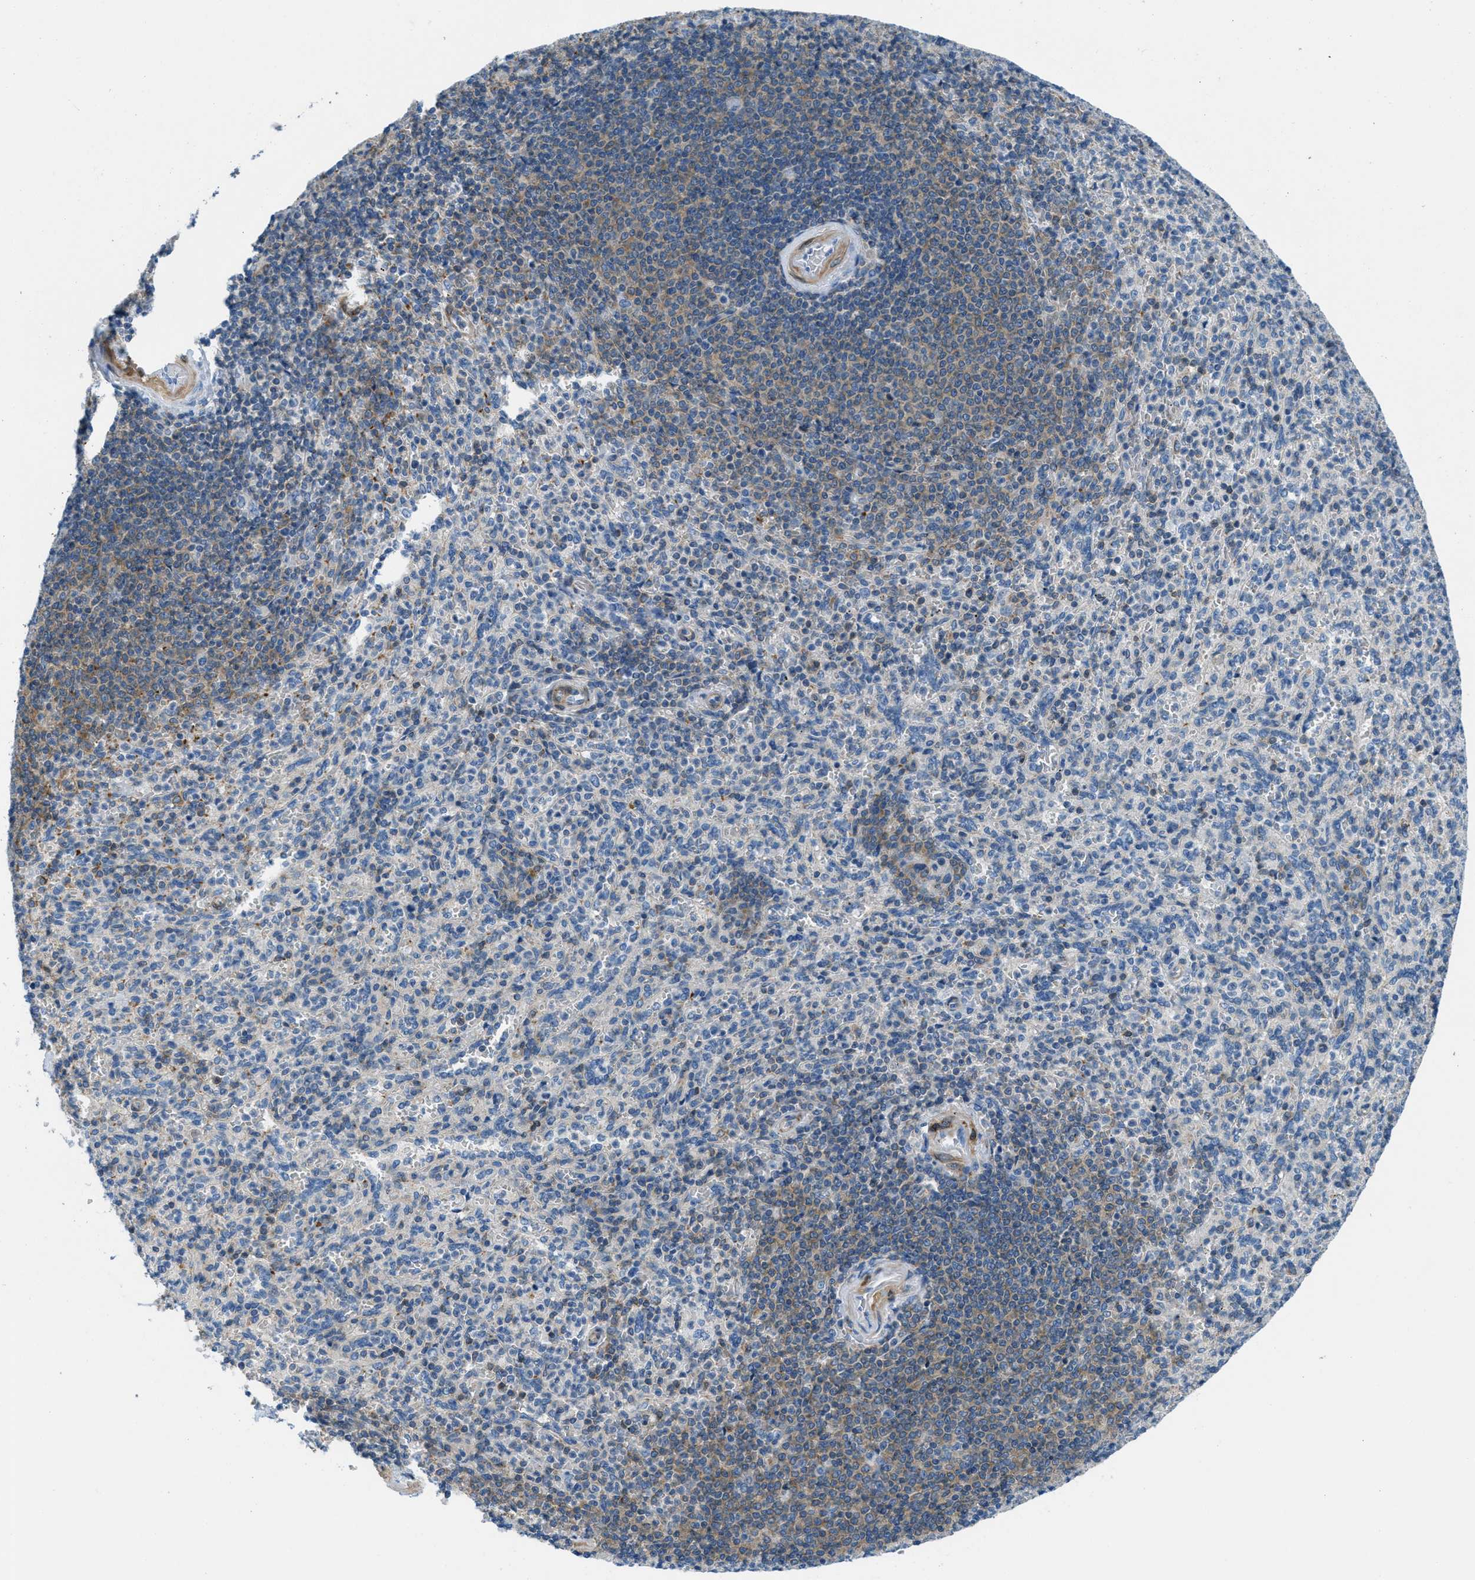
{"staining": {"intensity": "moderate", "quantity": "<25%", "location": "cytoplasmic/membranous"}, "tissue": "spleen", "cell_type": "Cells in red pulp", "image_type": "normal", "snomed": [{"axis": "morphology", "description": "Normal tissue, NOS"}, {"axis": "topography", "description": "Spleen"}], "caption": "This histopathology image shows immunohistochemistry staining of normal spleen, with low moderate cytoplasmic/membranous staining in approximately <25% of cells in red pulp.", "gene": "MAPRE2", "patient": {"sex": "male", "age": 36}}